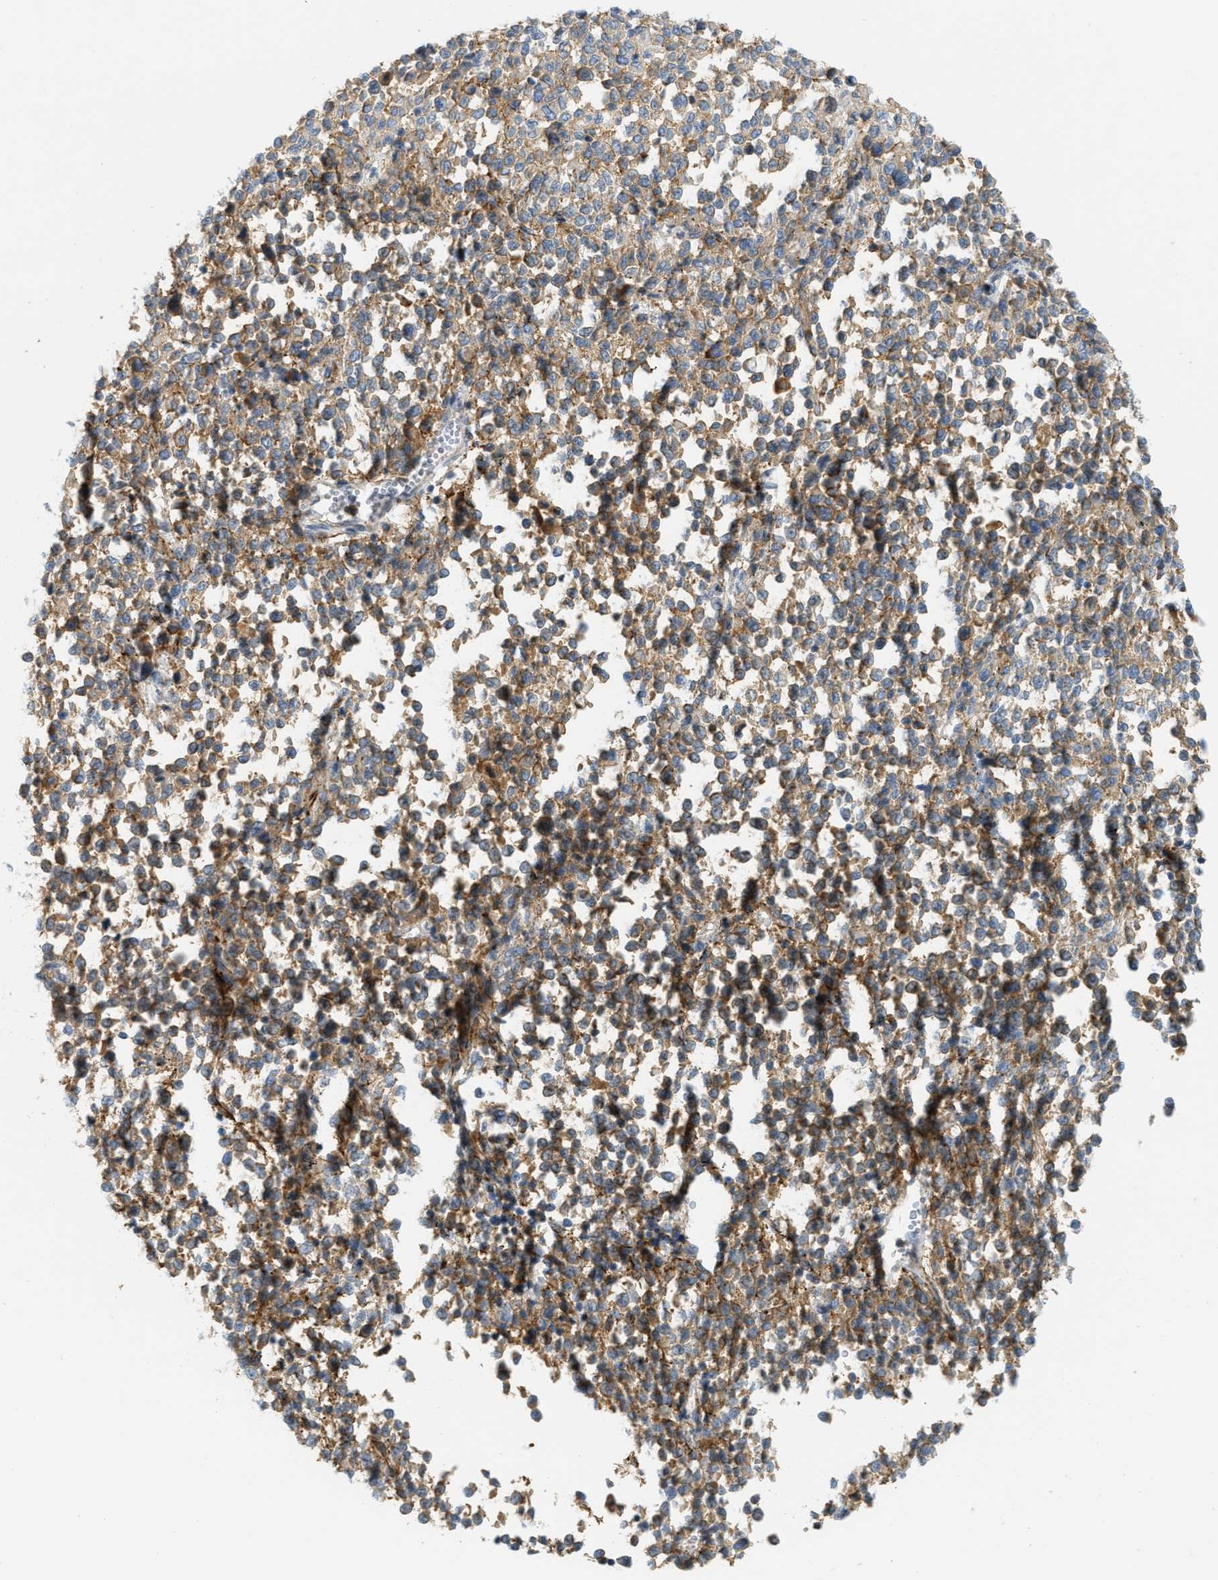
{"staining": {"intensity": "moderate", "quantity": ">75%", "location": "cytoplasmic/membranous"}, "tissue": "melanoma", "cell_type": "Tumor cells", "image_type": "cancer", "snomed": [{"axis": "morphology", "description": "Malignant melanoma, Metastatic site"}, {"axis": "topography", "description": "Pancreas"}], "caption": "Moderate cytoplasmic/membranous protein staining is present in approximately >75% of tumor cells in malignant melanoma (metastatic site). (DAB = brown stain, brightfield microscopy at high magnification).", "gene": "LMBRD1", "patient": {"sex": "female", "age": 30}}